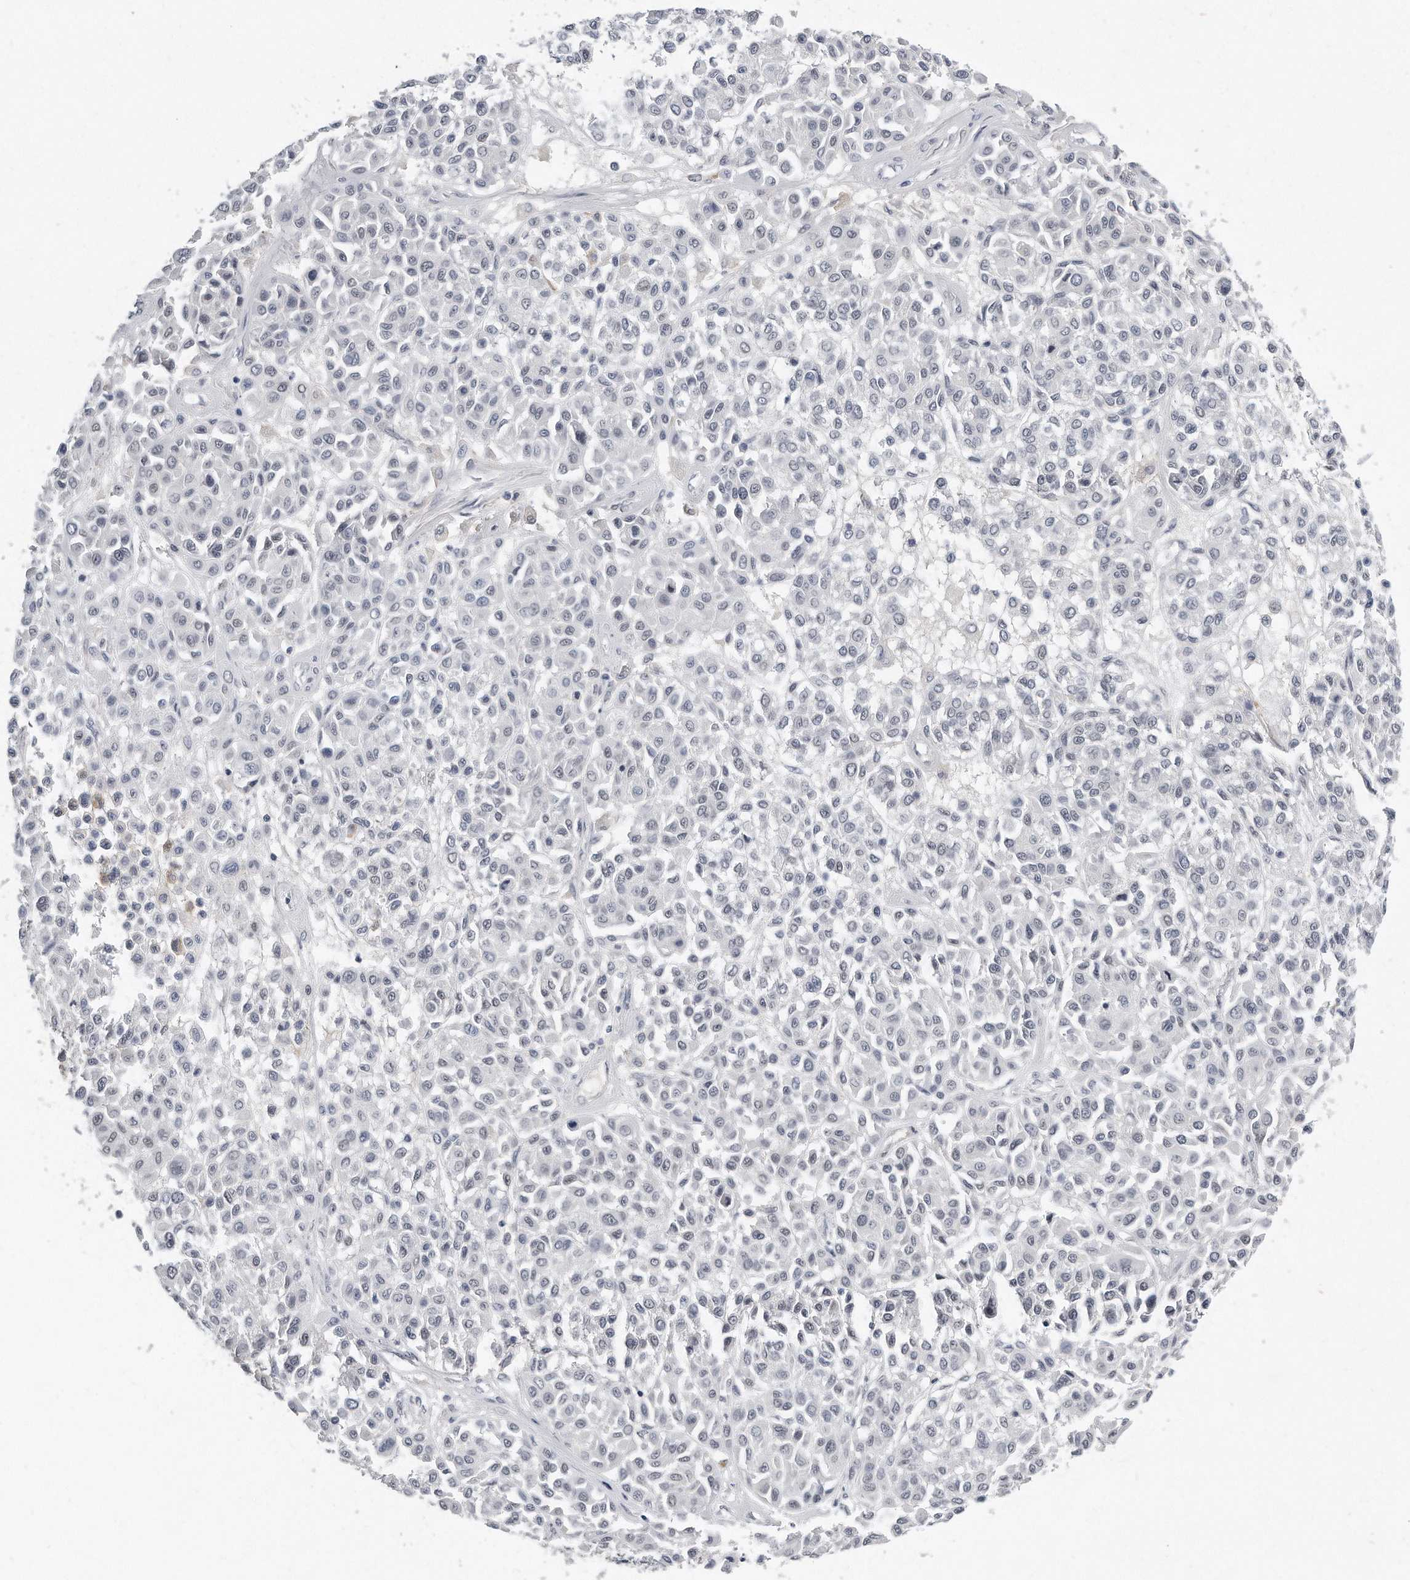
{"staining": {"intensity": "negative", "quantity": "none", "location": "none"}, "tissue": "melanoma", "cell_type": "Tumor cells", "image_type": "cancer", "snomed": [{"axis": "morphology", "description": "Malignant melanoma, Metastatic site"}, {"axis": "topography", "description": "Soft tissue"}], "caption": "Immunohistochemical staining of human malignant melanoma (metastatic site) shows no significant expression in tumor cells.", "gene": "CTBP2", "patient": {"sex": "male", "age": 41}}